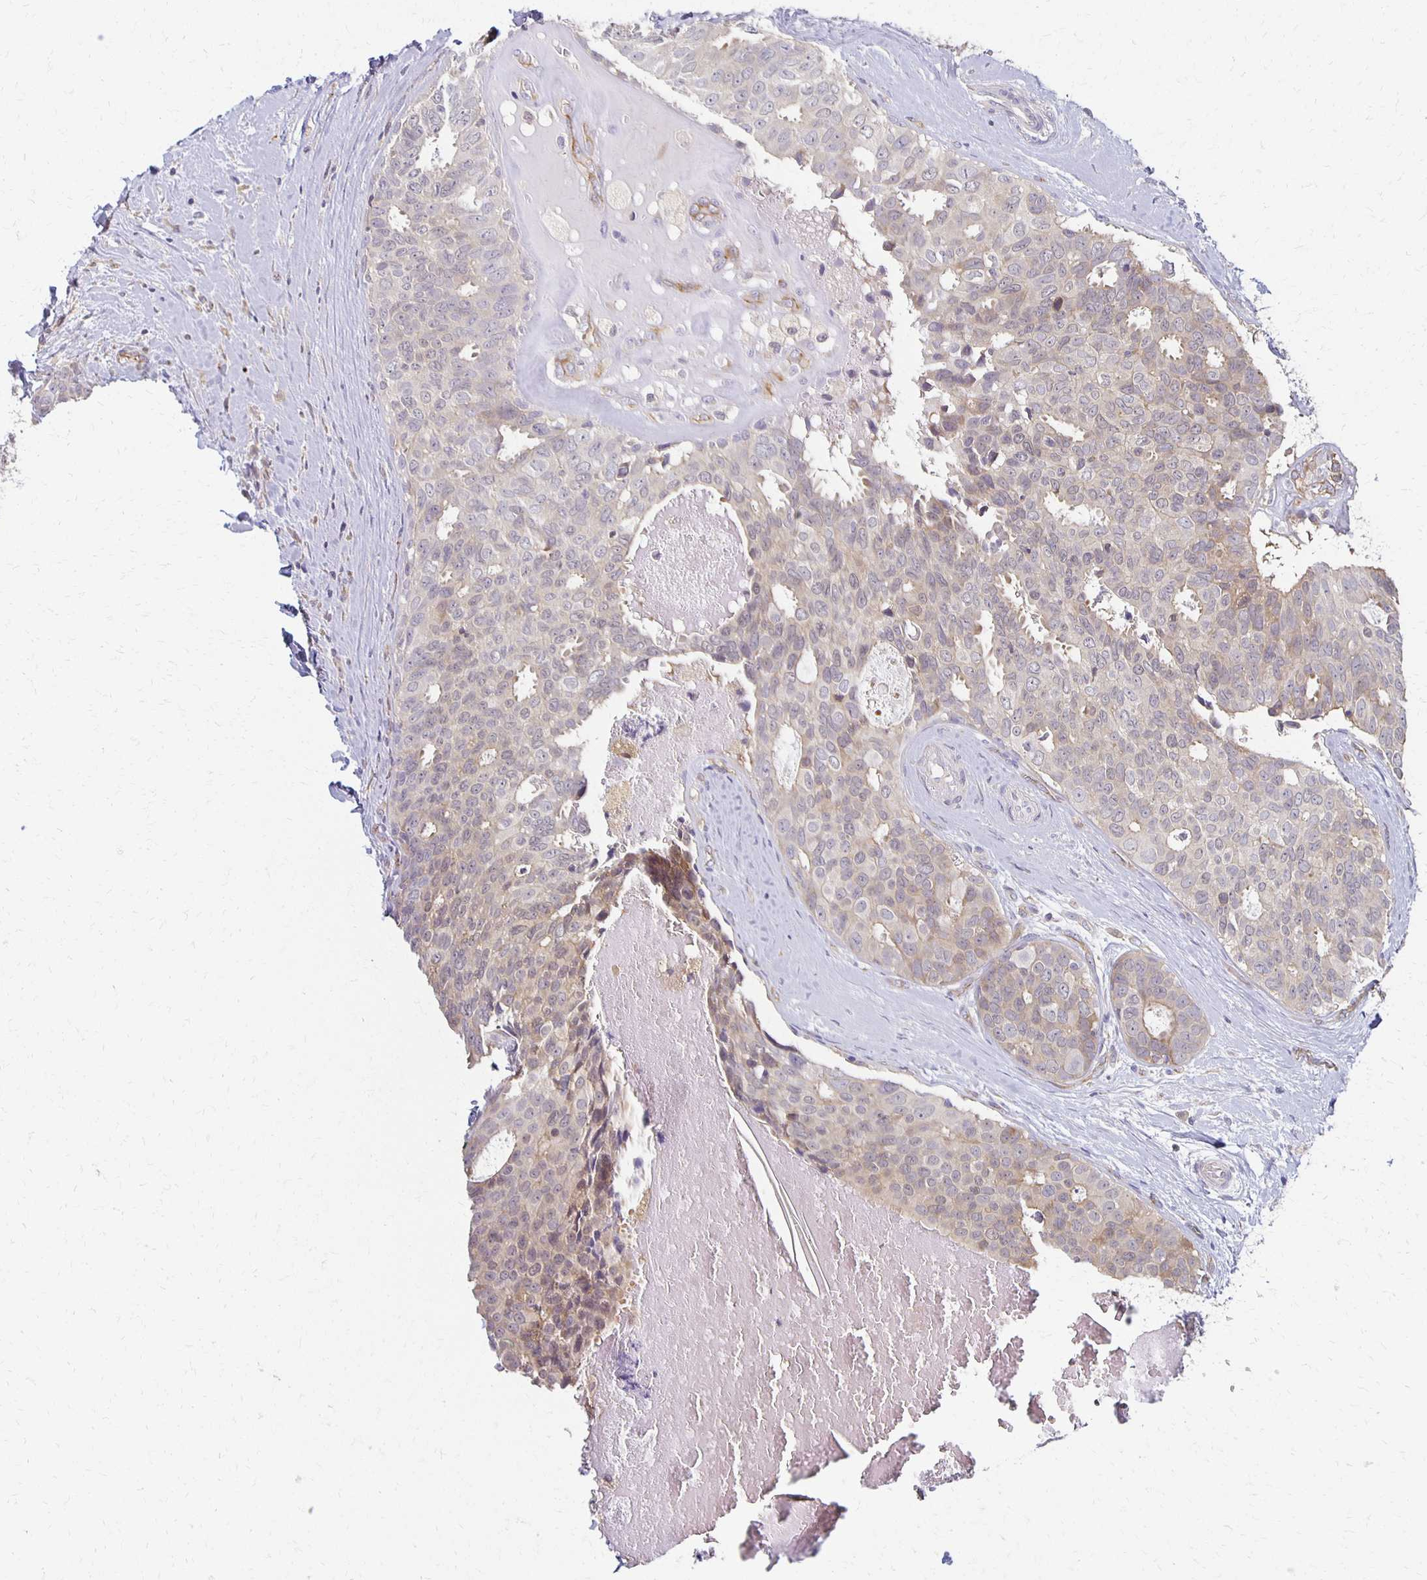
{"staining": {"intensity": "weak", "quantity": "25%-75%", "location": "cytoplasmic/membranous"}, "tissue": "breast cancer", "cell_type": "Tumor cells", "image_type": "cancer", "snomed": [{"axis": "morphology", "description": "Duct carcinoma"}, {"axis": "topography", "description": "Breast"}], "caption": "IHC staining of invasive ductal carcinoma (breast), which displays low levels of weak cytoplasmic/membranous expression in approximately 25%-75% of tumor cells indicating weak cytoplasmic/membranous protein expression. The staining was performed using DAB (3,3'-diaminobenzidine) (brown) for protein detection and nuclei were counterstained in hematoxylin (blue).", "gene": "GPX4", "patient": {"sex": "female", "age": 45}}